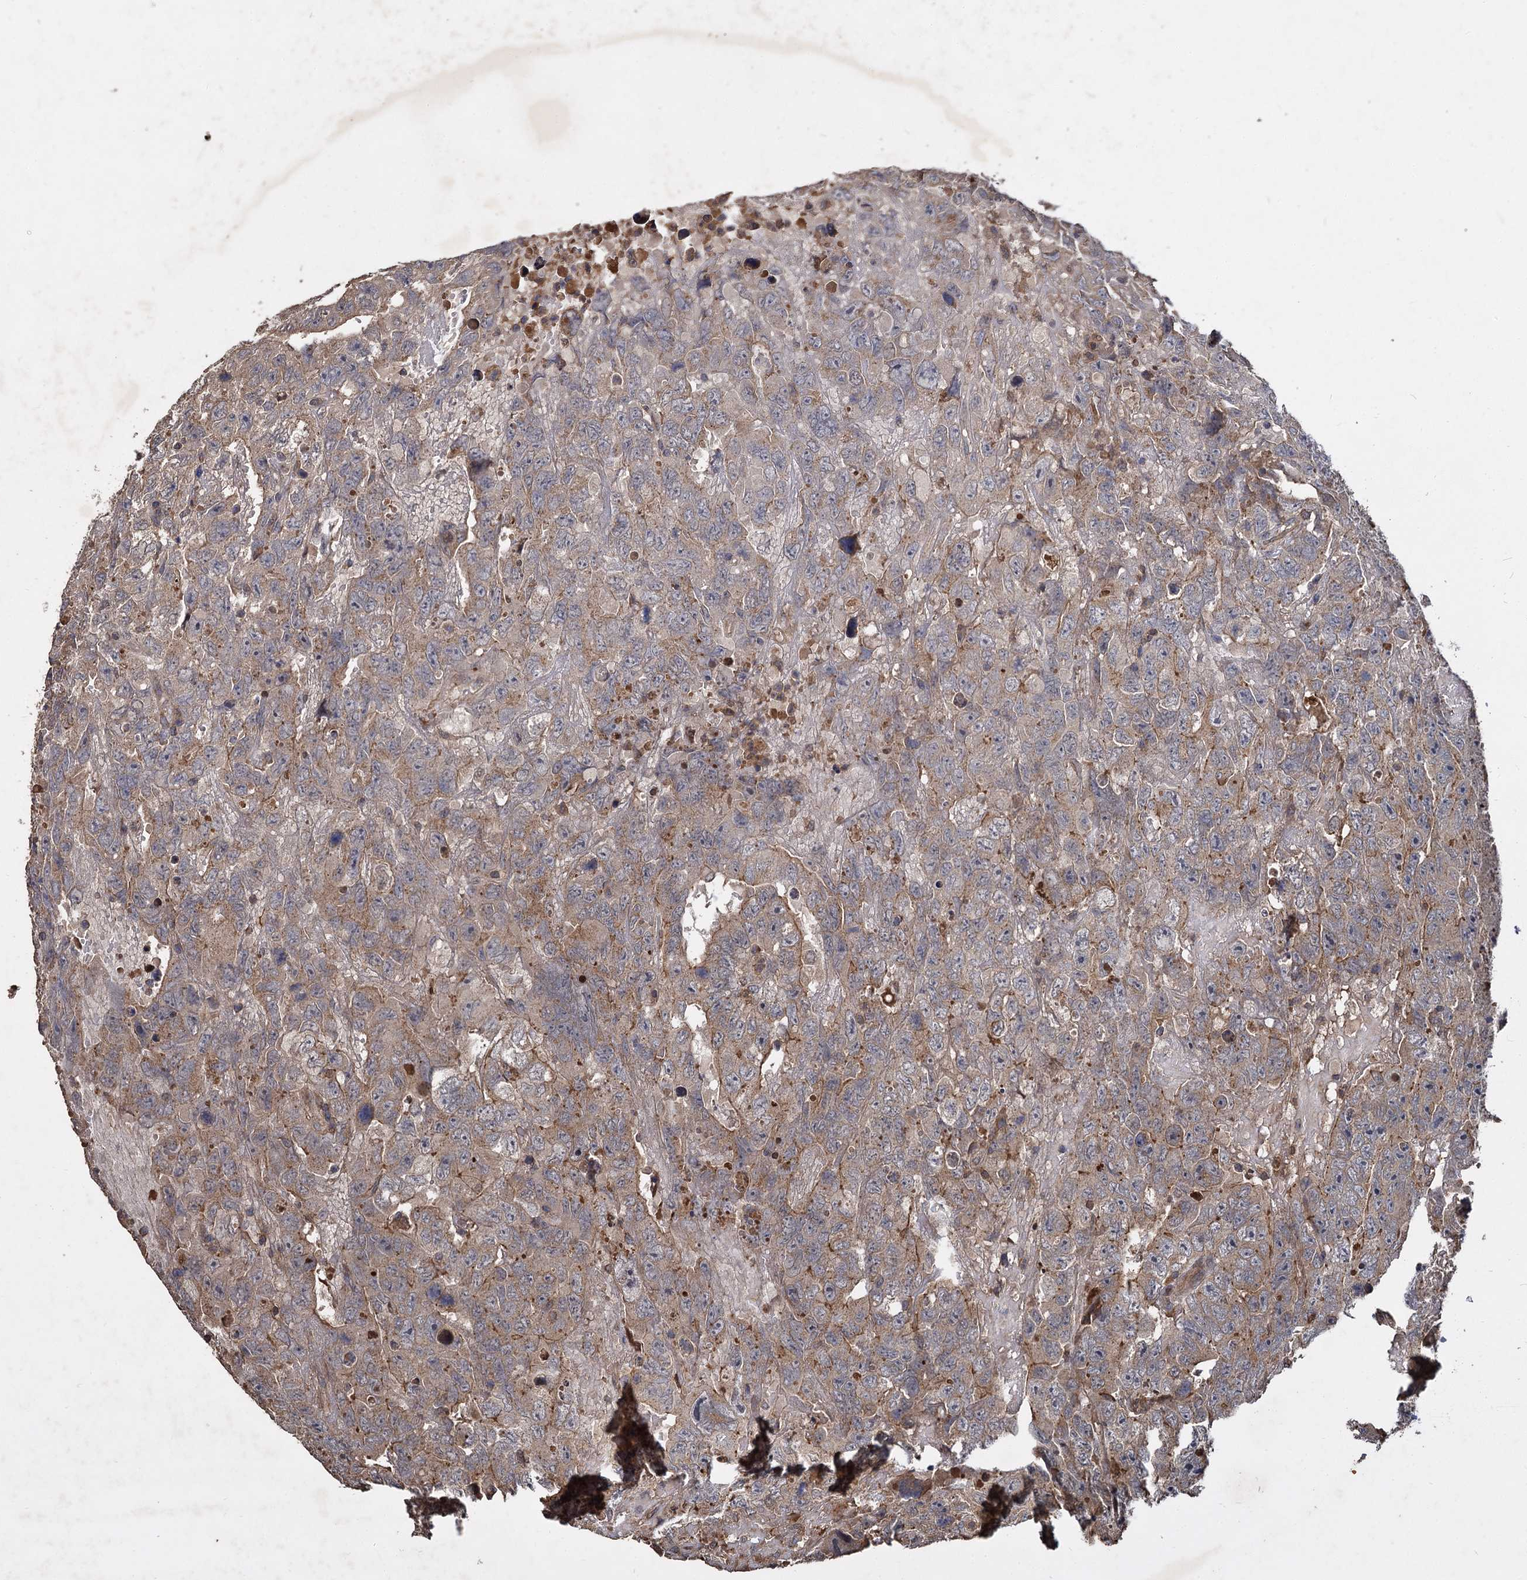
{"staining": {"intensity": "weak", "quantity": "25%-75%", "location": "cytoplasmic/membranous"}, "tissue": "testis cancer", "cell_type": "Tumor cells", "image_type": "cancer", "snomed": [{"axis": "morphology", "description": "Carcinoma, Embryonal, NOS"}, {"axis": "topography", "description": "Testis"}], "caption": "A micrograph of human testis embryonal carcinoma stained for a protein shows weak cytoplasmic/membranous brown staining in tumor cells.", "gene": "GCLC", "patient": {"sex": "male", "age": 45}}